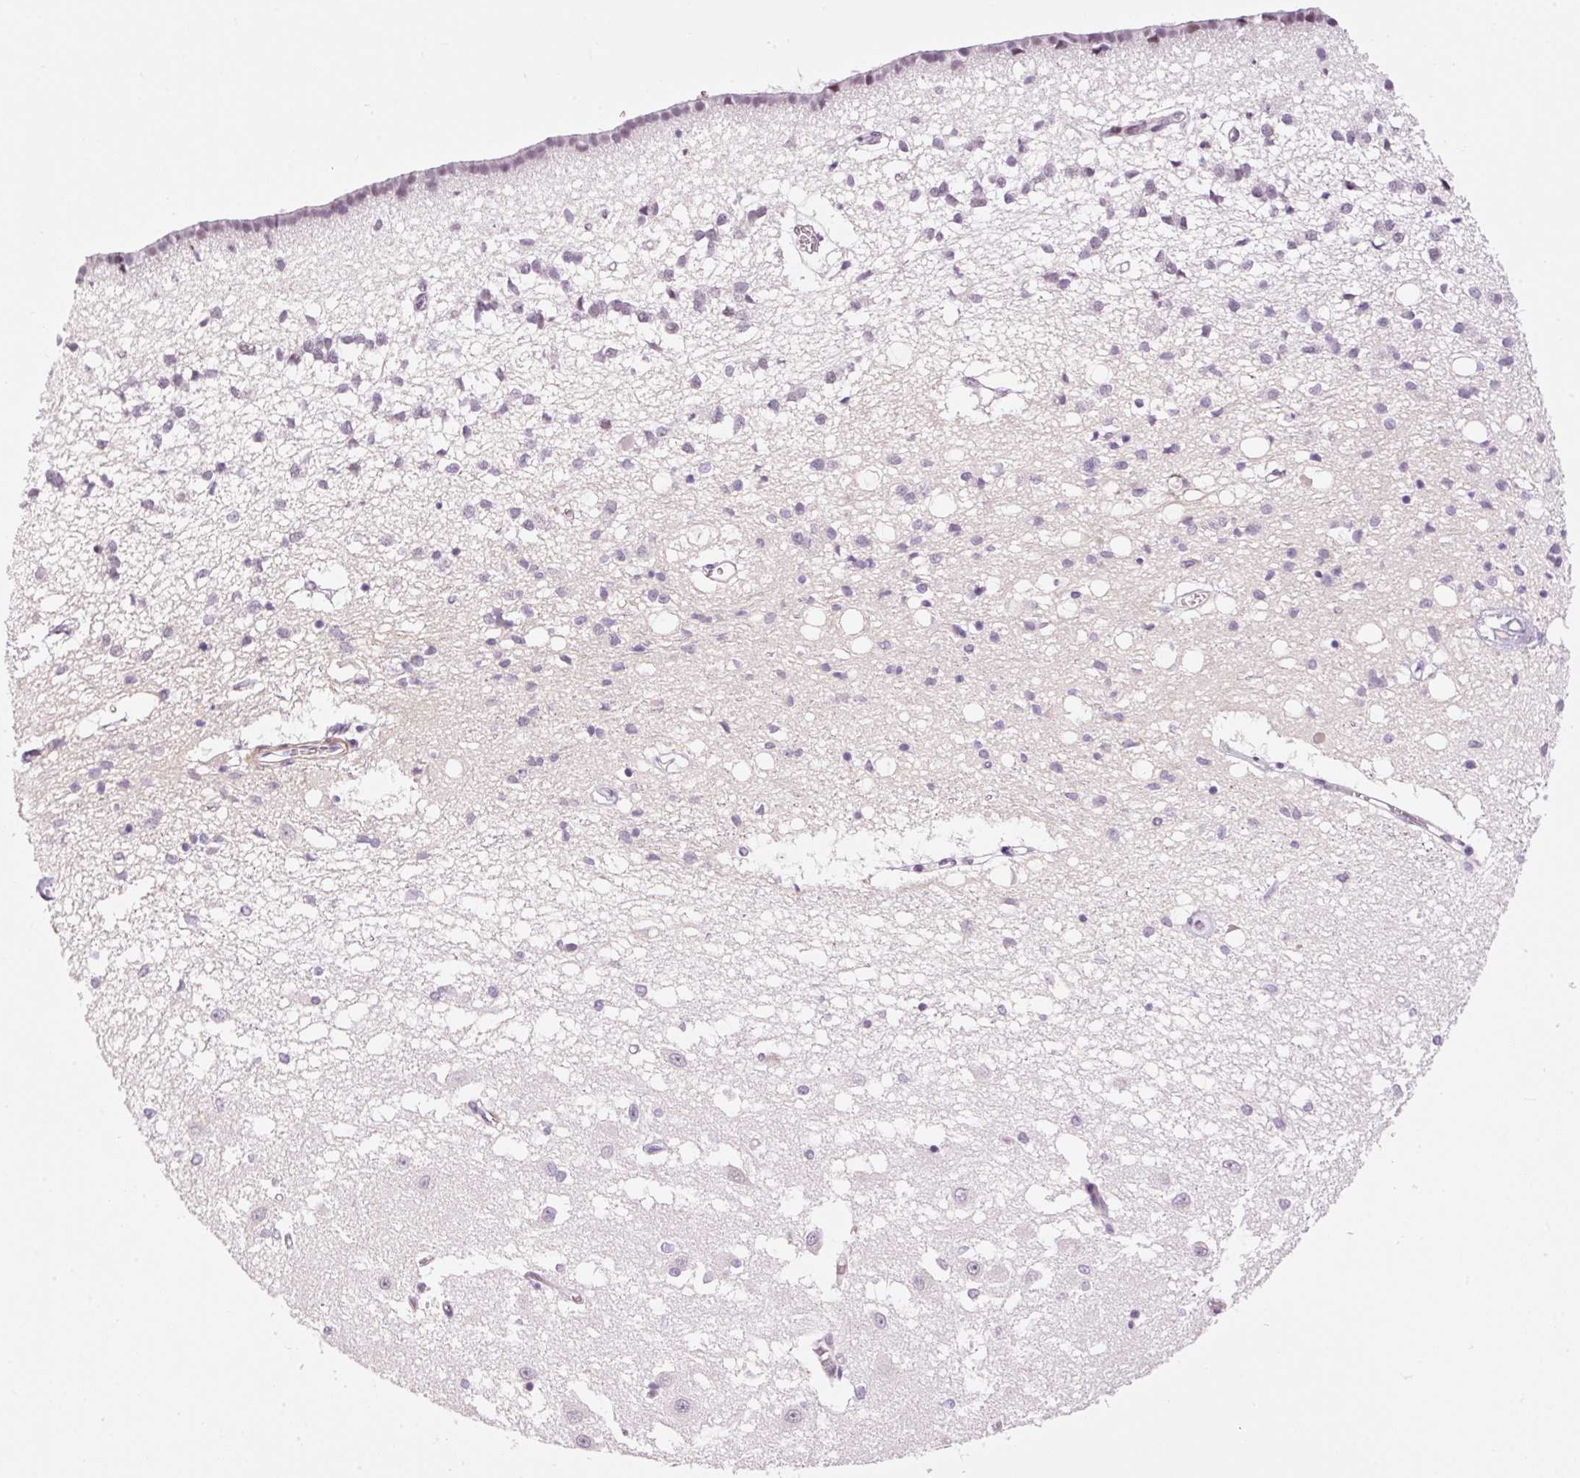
{"staining": {"intensity": "negative", "quantity": "none", "location": "none"}, "tissue": "caudate", "cell_type": "Glial cells", "image_type": "normal", "snomed": [{"axis": "morphology", "description": "Normal tissue, NOS"}, {"axis": "topography", "description": "Lateral ventricle wall"}], "caption": "The micrograph demonstrates no significant expression in glial cells of caudate.", "gene": "HNF1A", "patient": {"sex": "male", "age": 70}}